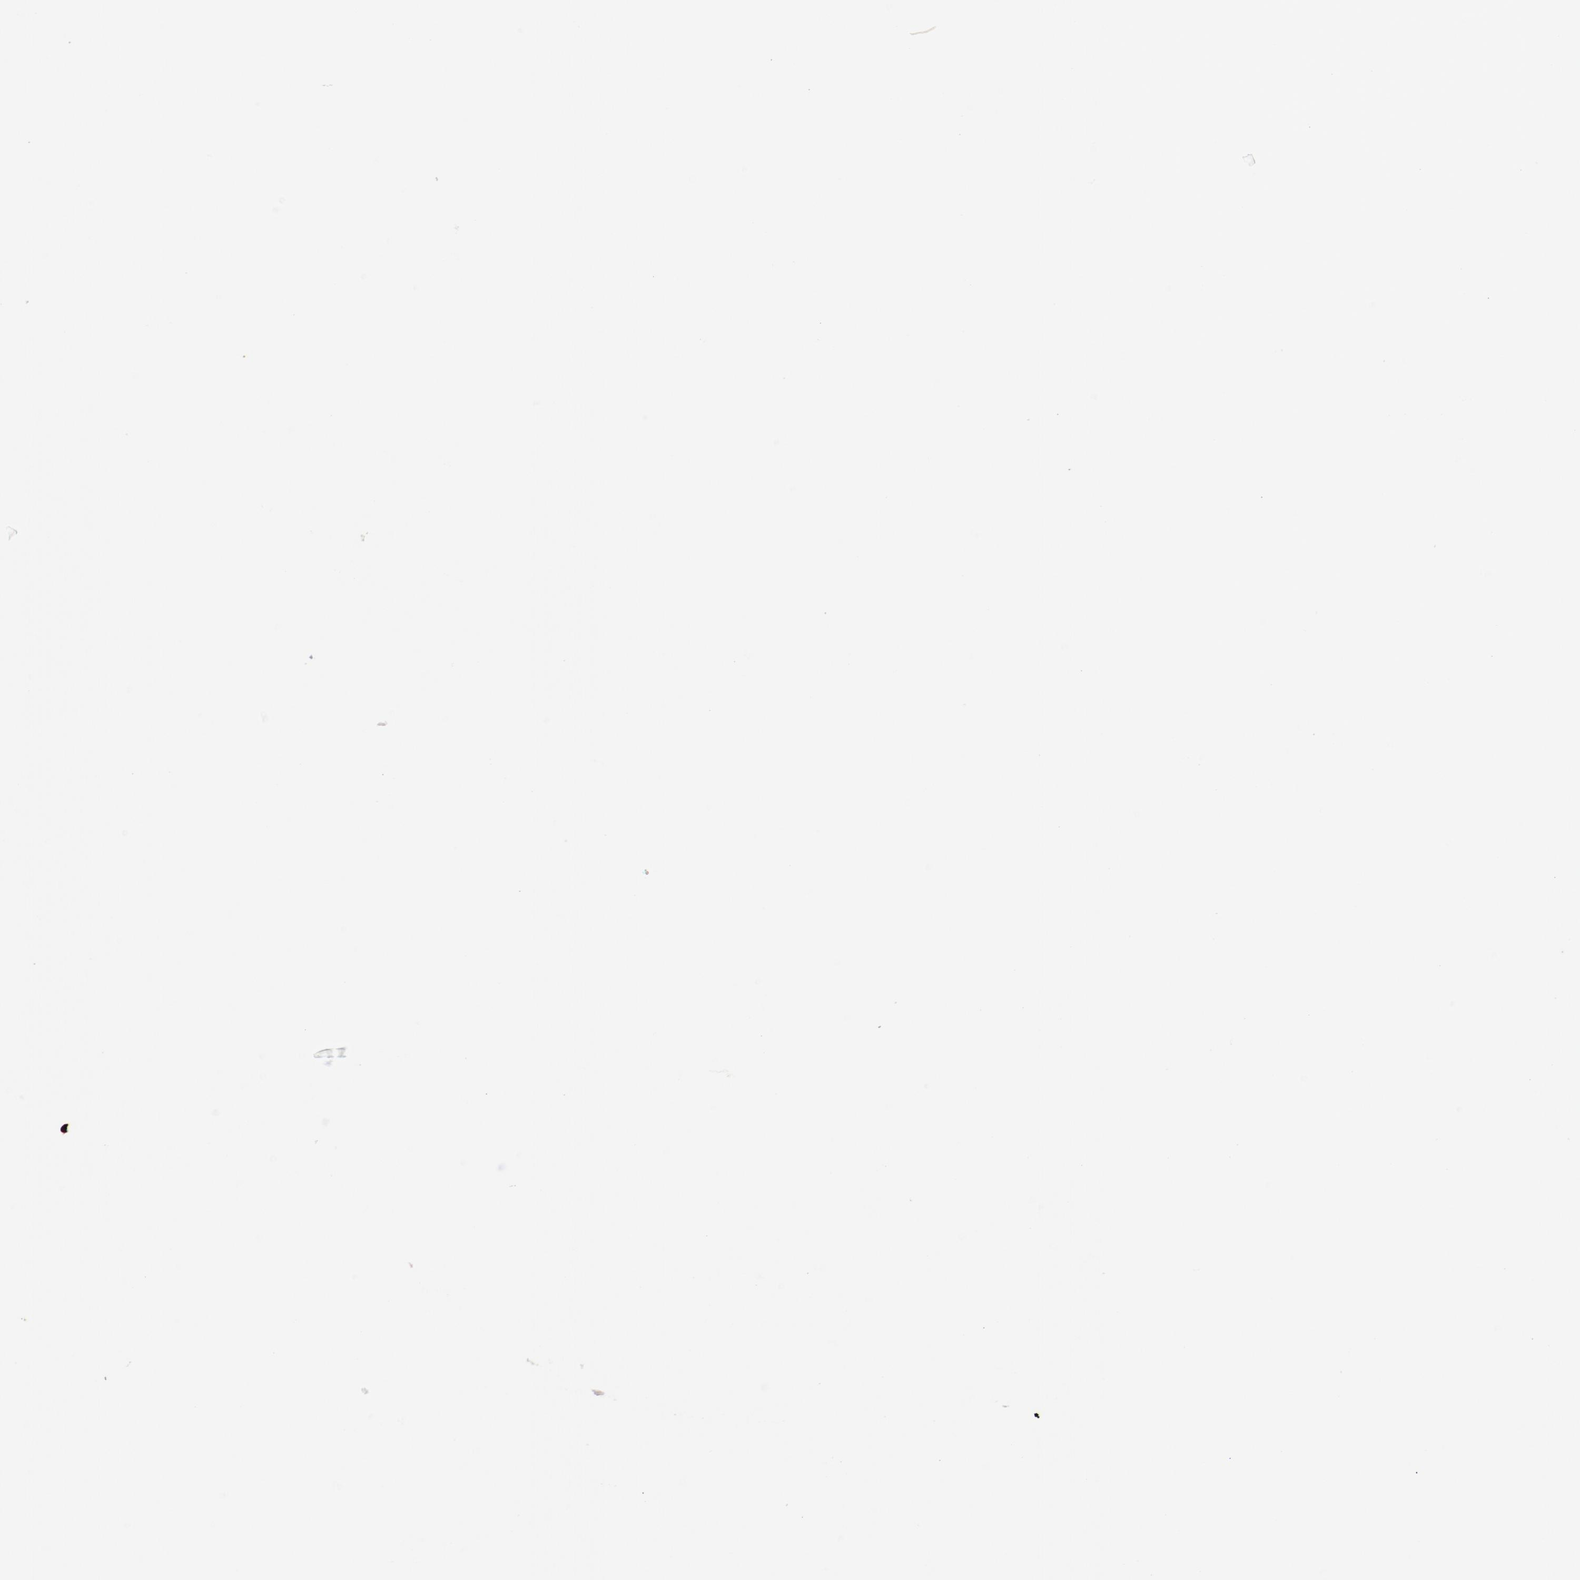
{"staining": {"intensity": "negative", "quantity": "none", "location": "none"}, "tissue": "colon", "cell_type": "Endothelial cells", "image_type": "normal", "snomed": [{"axis": "morphology", "description": "Normal tissue, NOS"}, {"axis": "topography", "description": "Smooth muscle"}, {"axis": "topography", "description": "Colon"}], "caption": "DAB immunohistochemical staining of normal colon demonstrates no significant staining in endothelial cells.", "gene": "FSCB", "patient": {"sex": "male", "age": 67}}